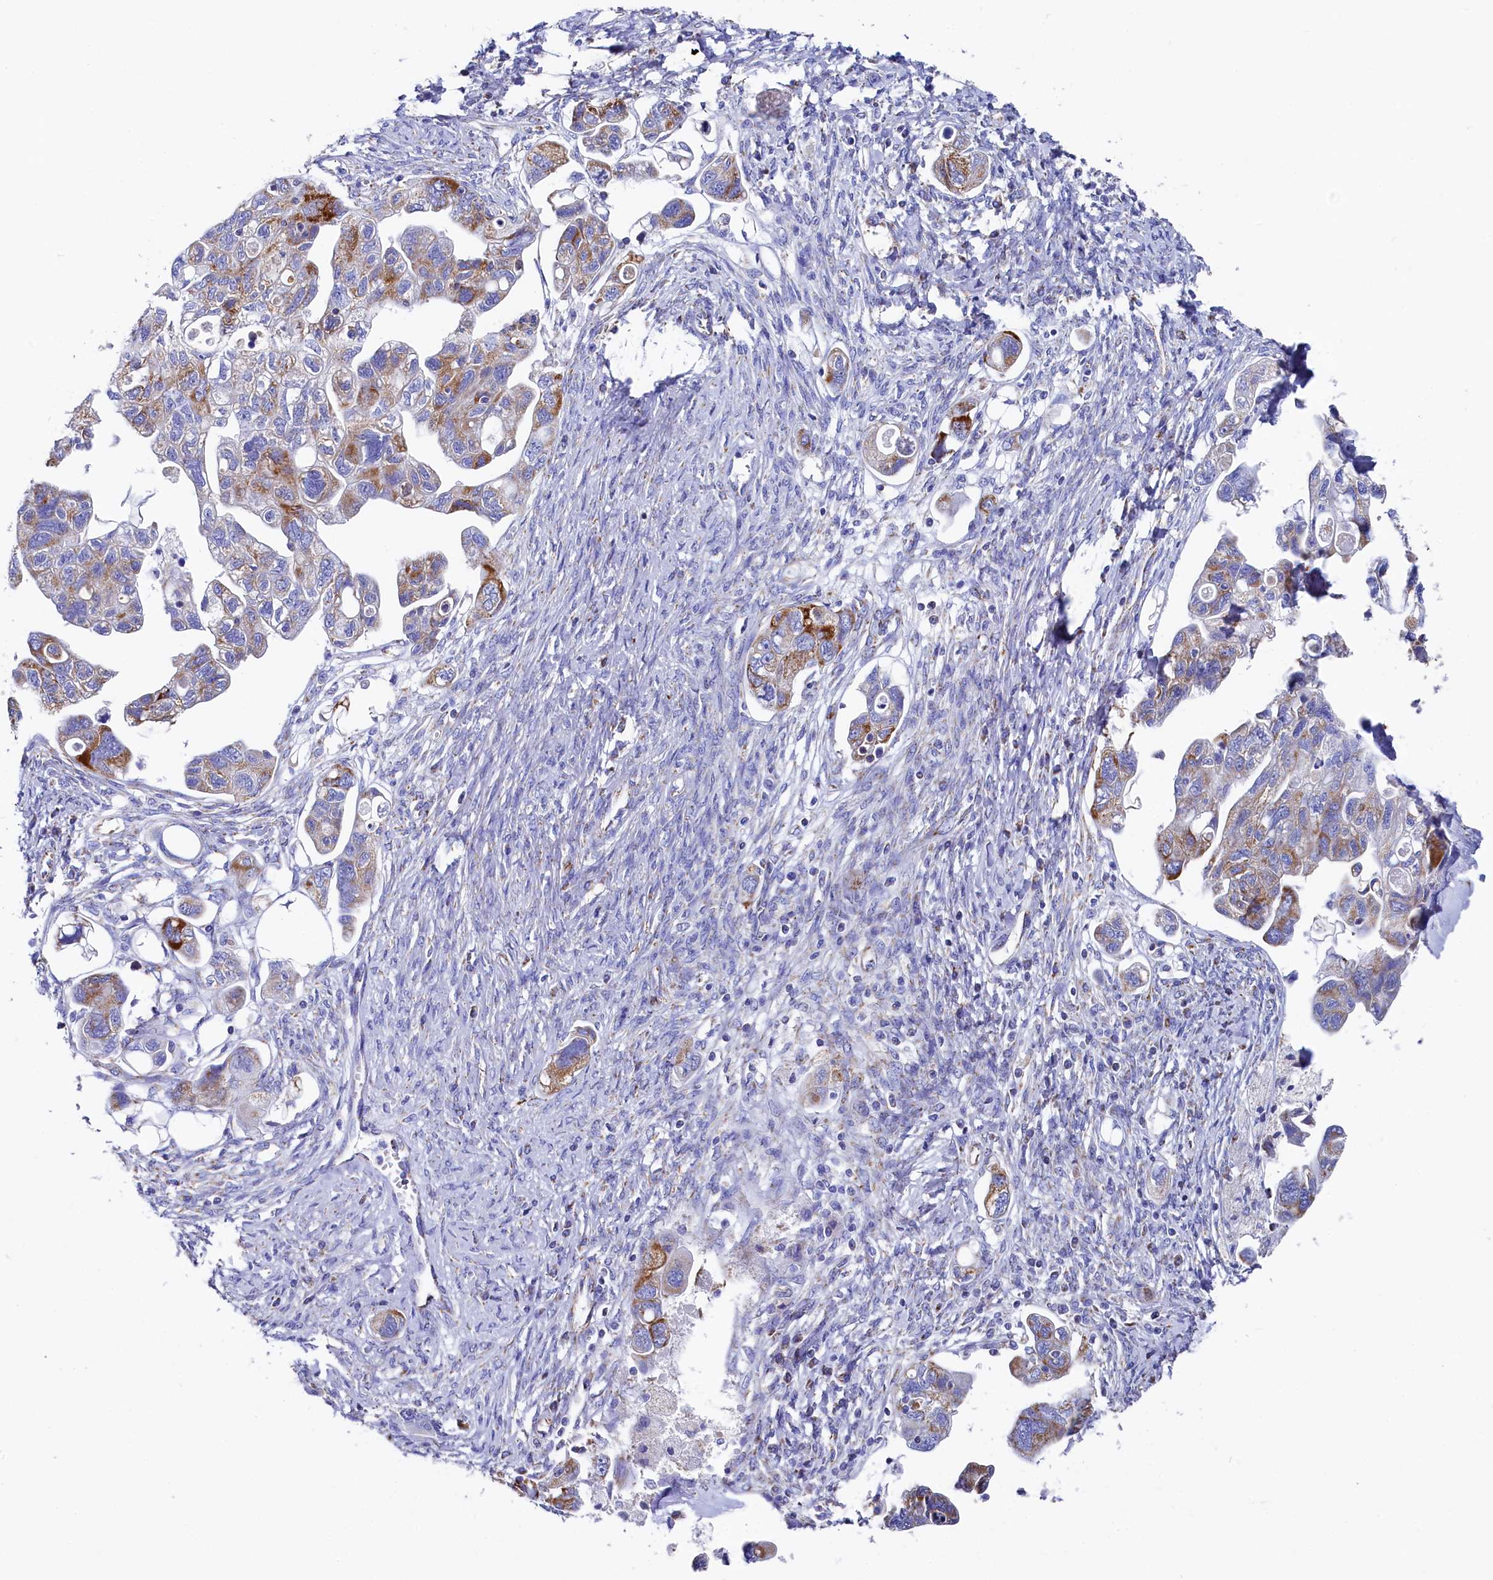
{"staining": {"intensity": "moderate", "quantity": "25%-75%", "location": "cytoplasmic/membranous"}, "tissue": "ovarian cancer", "cell_type": "Tumor cells", "image_type": "cancer", "snomed": [{"axis": "morphology", "description": "Carcinoma, NOS"}, {"axis": "morphology", "description": "Cystadenocarcinoma, serous, NOS"}, {"axis": "topography", "description": "Ovary"}], "caption": "Ovarian cancer stained with DAB immunohistochemistry (IHC) demonstrates medium levels of moderate cytoplasmic/membranous expression in approximately 25%-75% of tumor cells.", "gene": "MMAB", "patient": {"sex": "female", "age": 69}}